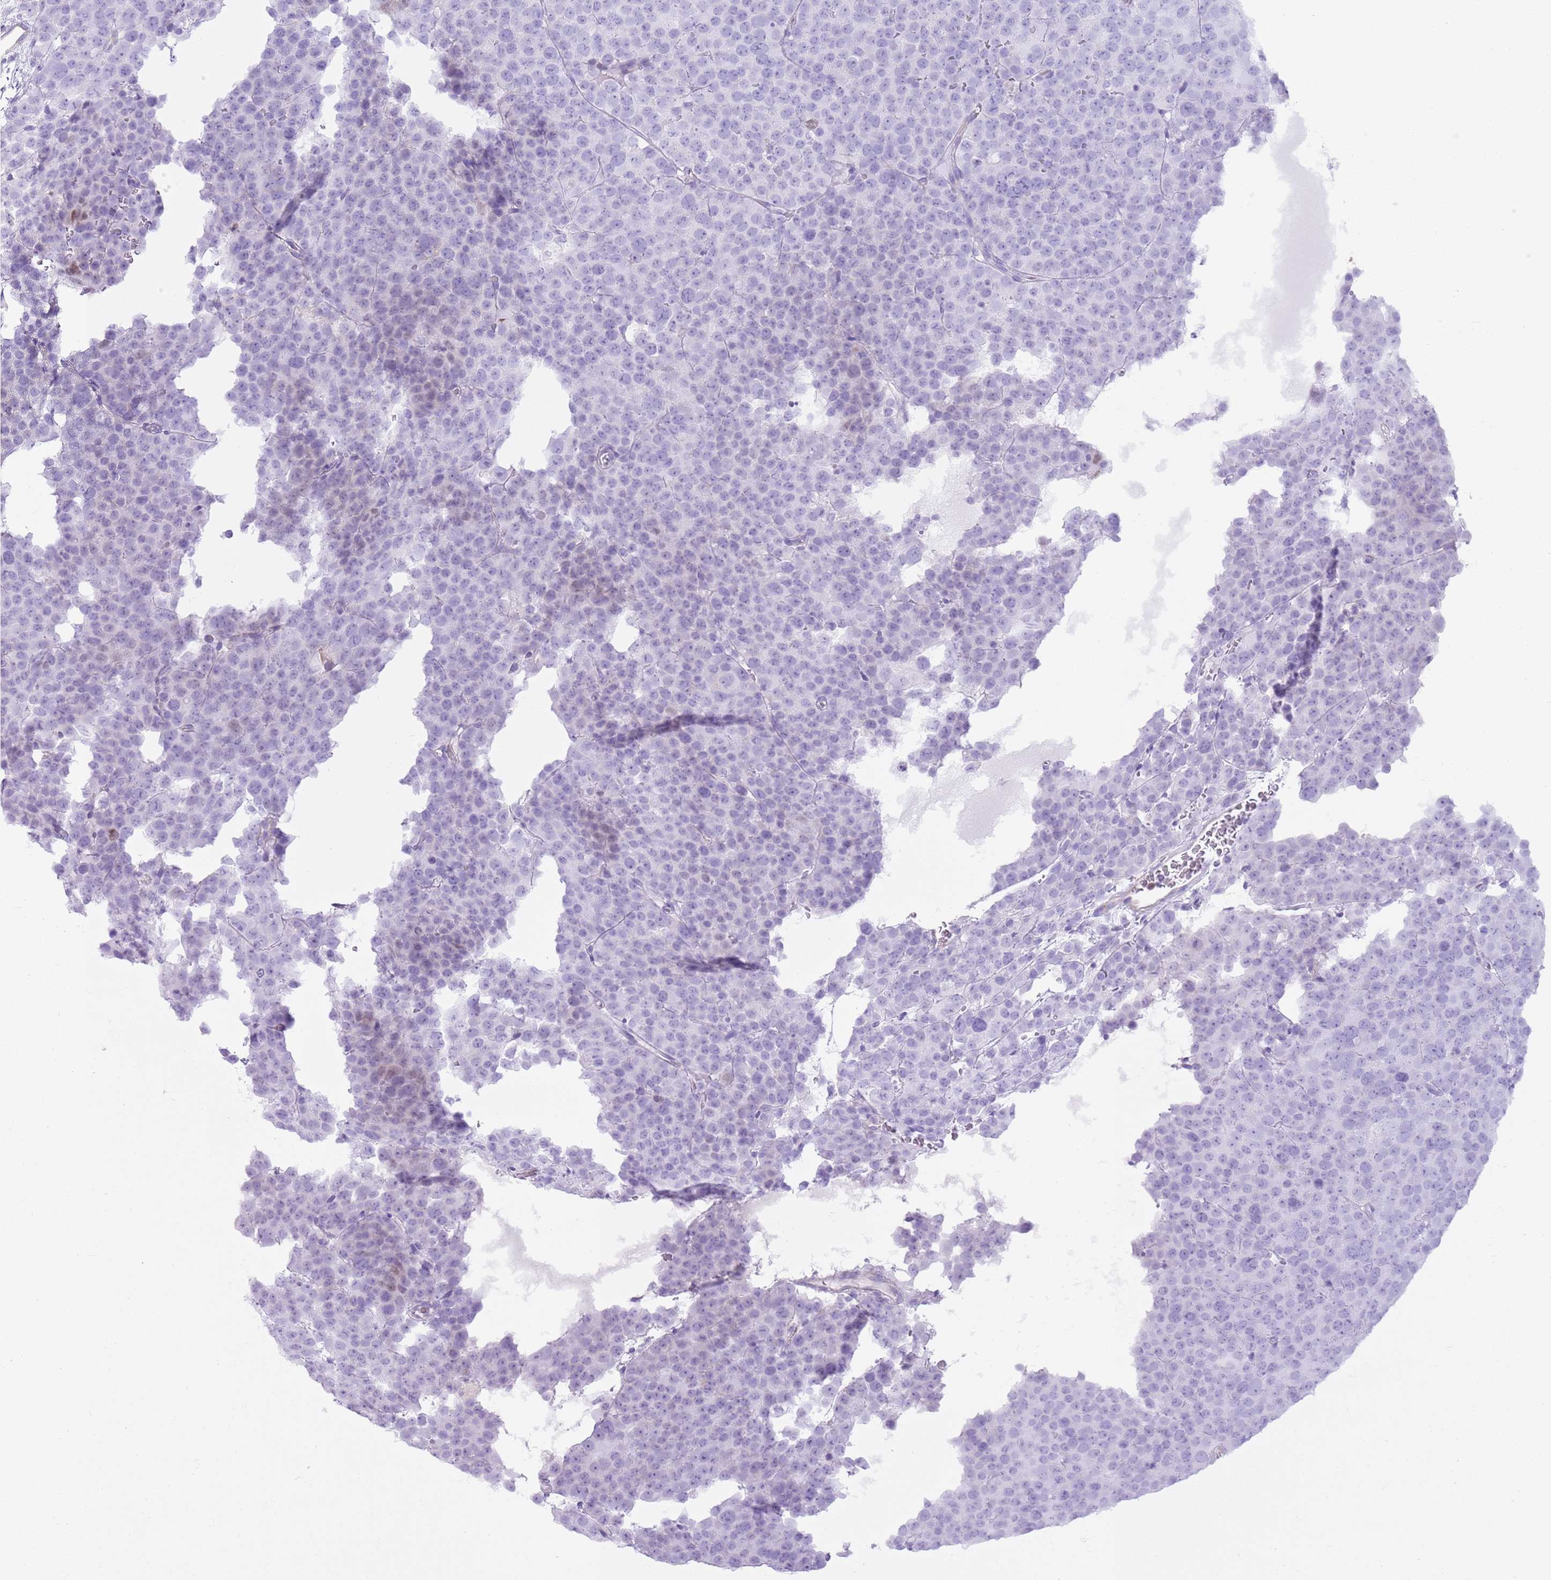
{"staining": {"intensity": "negative", "quantity": "none", "location": "none"}, "tissue": "testis cancer", "cell_type": "Tumor cells", "image_type": "cancer", "snomed": [{"axis": "morphology", "description": "Seminoma, NOS"}, {"axis": "topography", "description": "Testis"}], "caption": "Immunohistochemical staining of human testis seminoma demonstrates no significant positivity in tumor cells.", "gene": "CD177", "patient": {"sex": "male", "age": 71}}